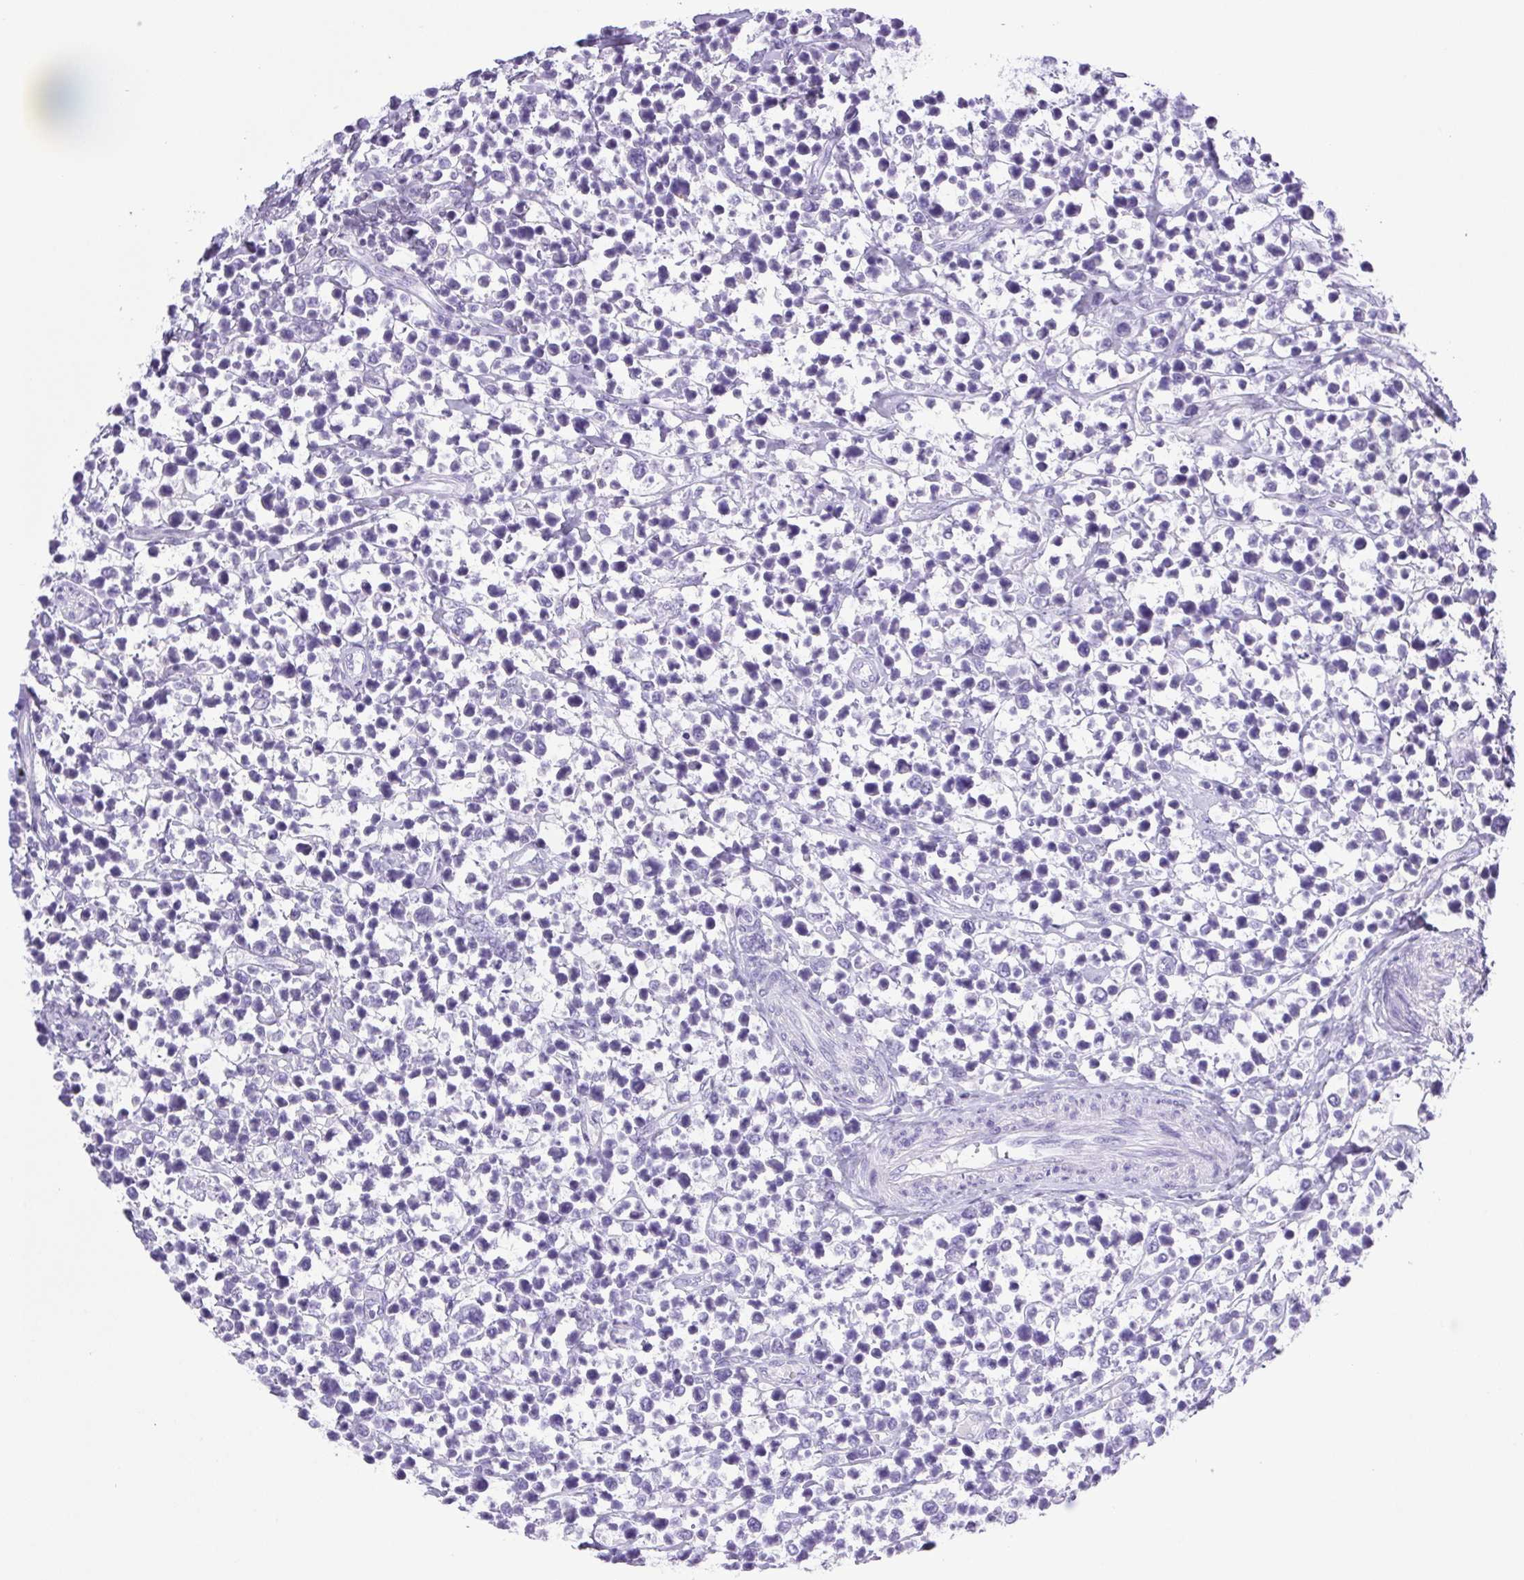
{"staining": {"intensity": "negative", "quantity": "none", "location": "none"}, "tissue": "lymphoma", "cell_type": "Tumor cells", "image_type": "cancer", "snomed": [{"axis": "morphology", "description": "Malignant lymphoma, non-Hodgkin's type, High grade"}, {"axis": "topography", "description": "Soft tissue"}], "caption": "This is an immunohistochemistry micrograph of lymphoma. There is no expression in tumor cells.", "gene": "SYNPR", "patient": {"sex": "female", "age": 56}}